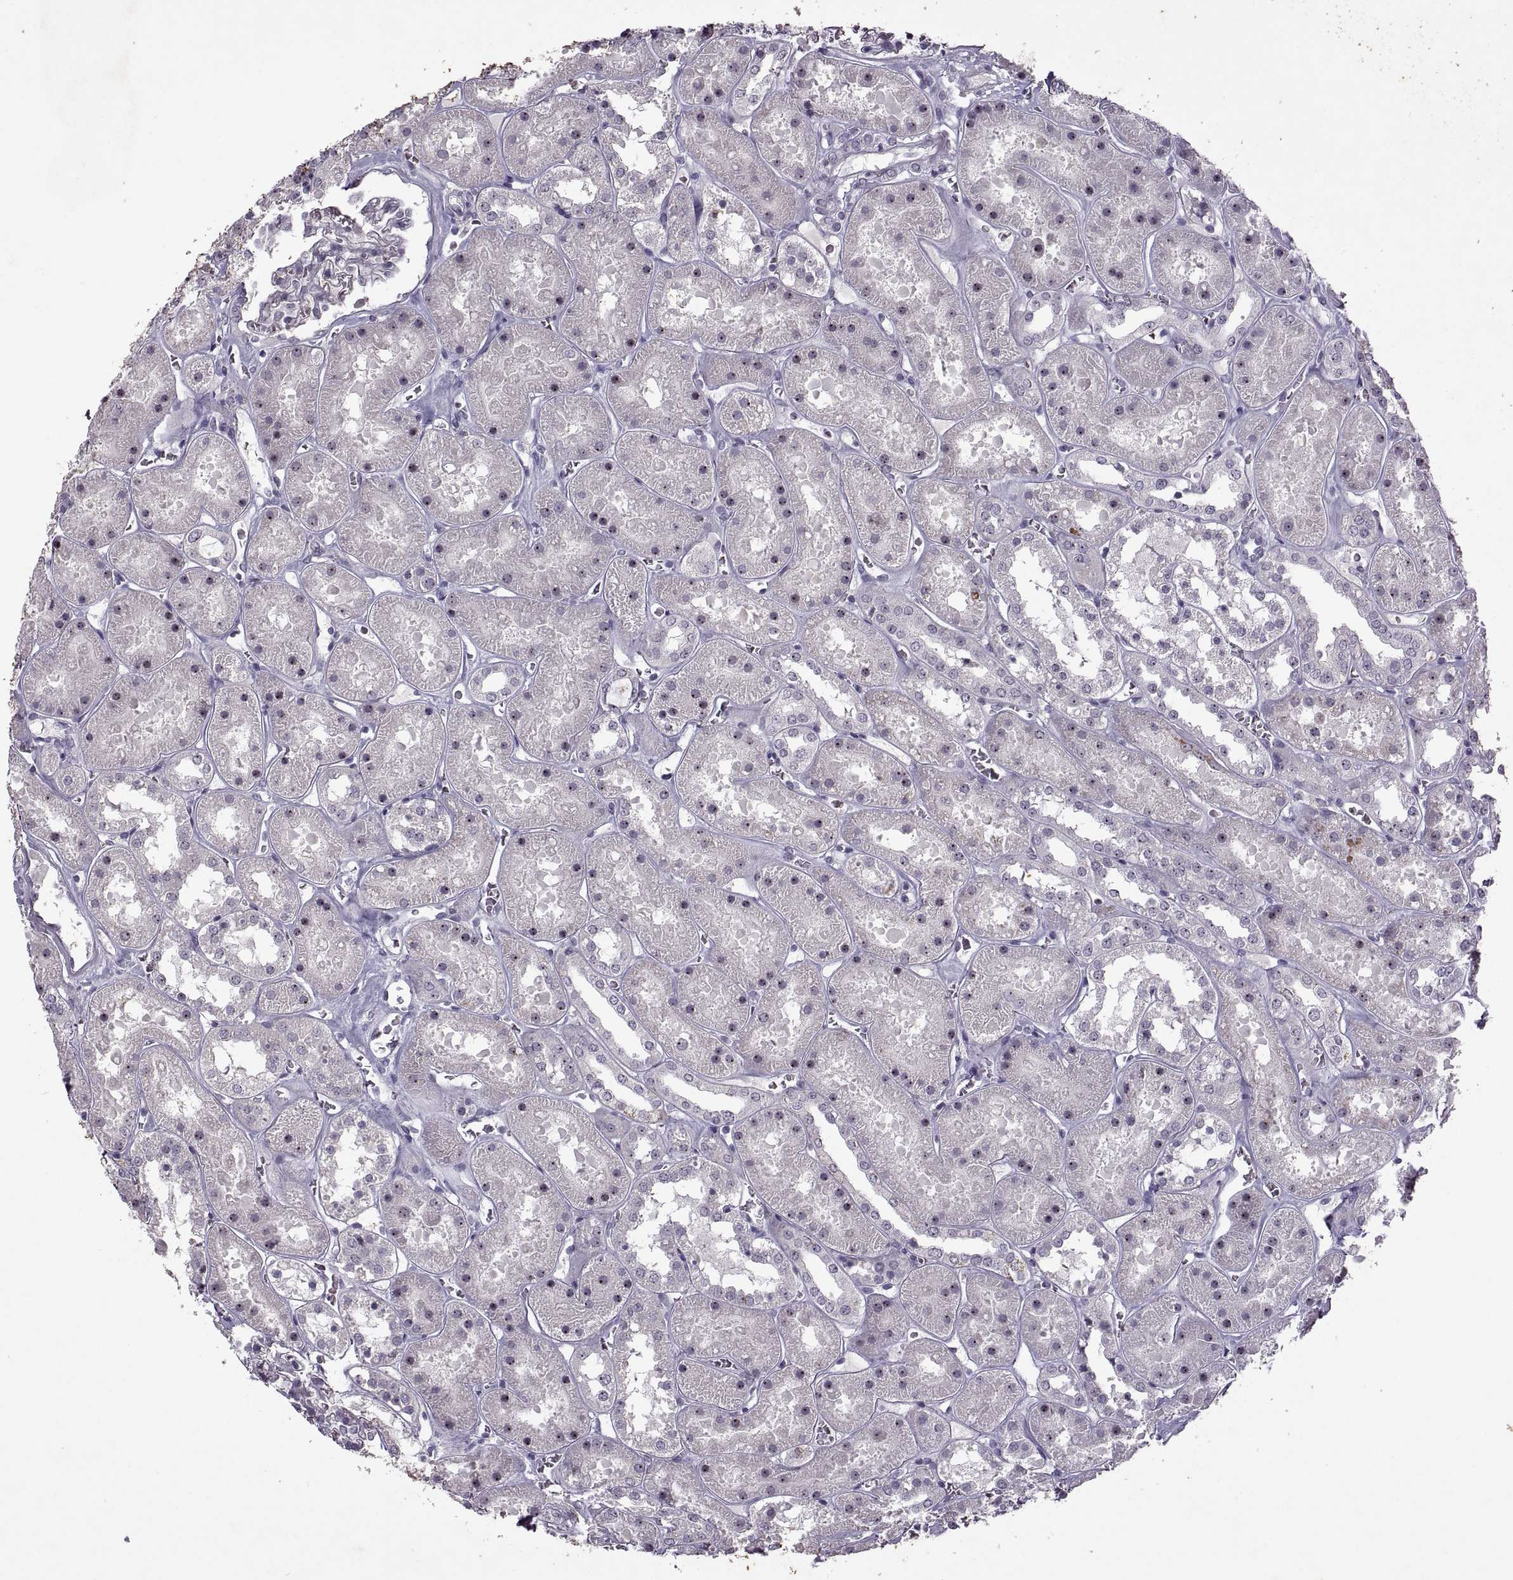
{"staining": {"intensity": "negative", "quantity": "none", "location": "none"}, "tissue": "kidney", "cell_type": "Cells in glomeruli", "image_type": "normal", "snomed": [{"axis": "morphology", "description": "Normal tissue, NOS"}, {"axis": "topography", "description": "Kidney"}], "caption": "Immunohistochemistry (IHC) of normal kidney shows no expression in cells in glomeruli.", "gene": "SINHCAF", "patient": {"sex": "female", "age": 41}}